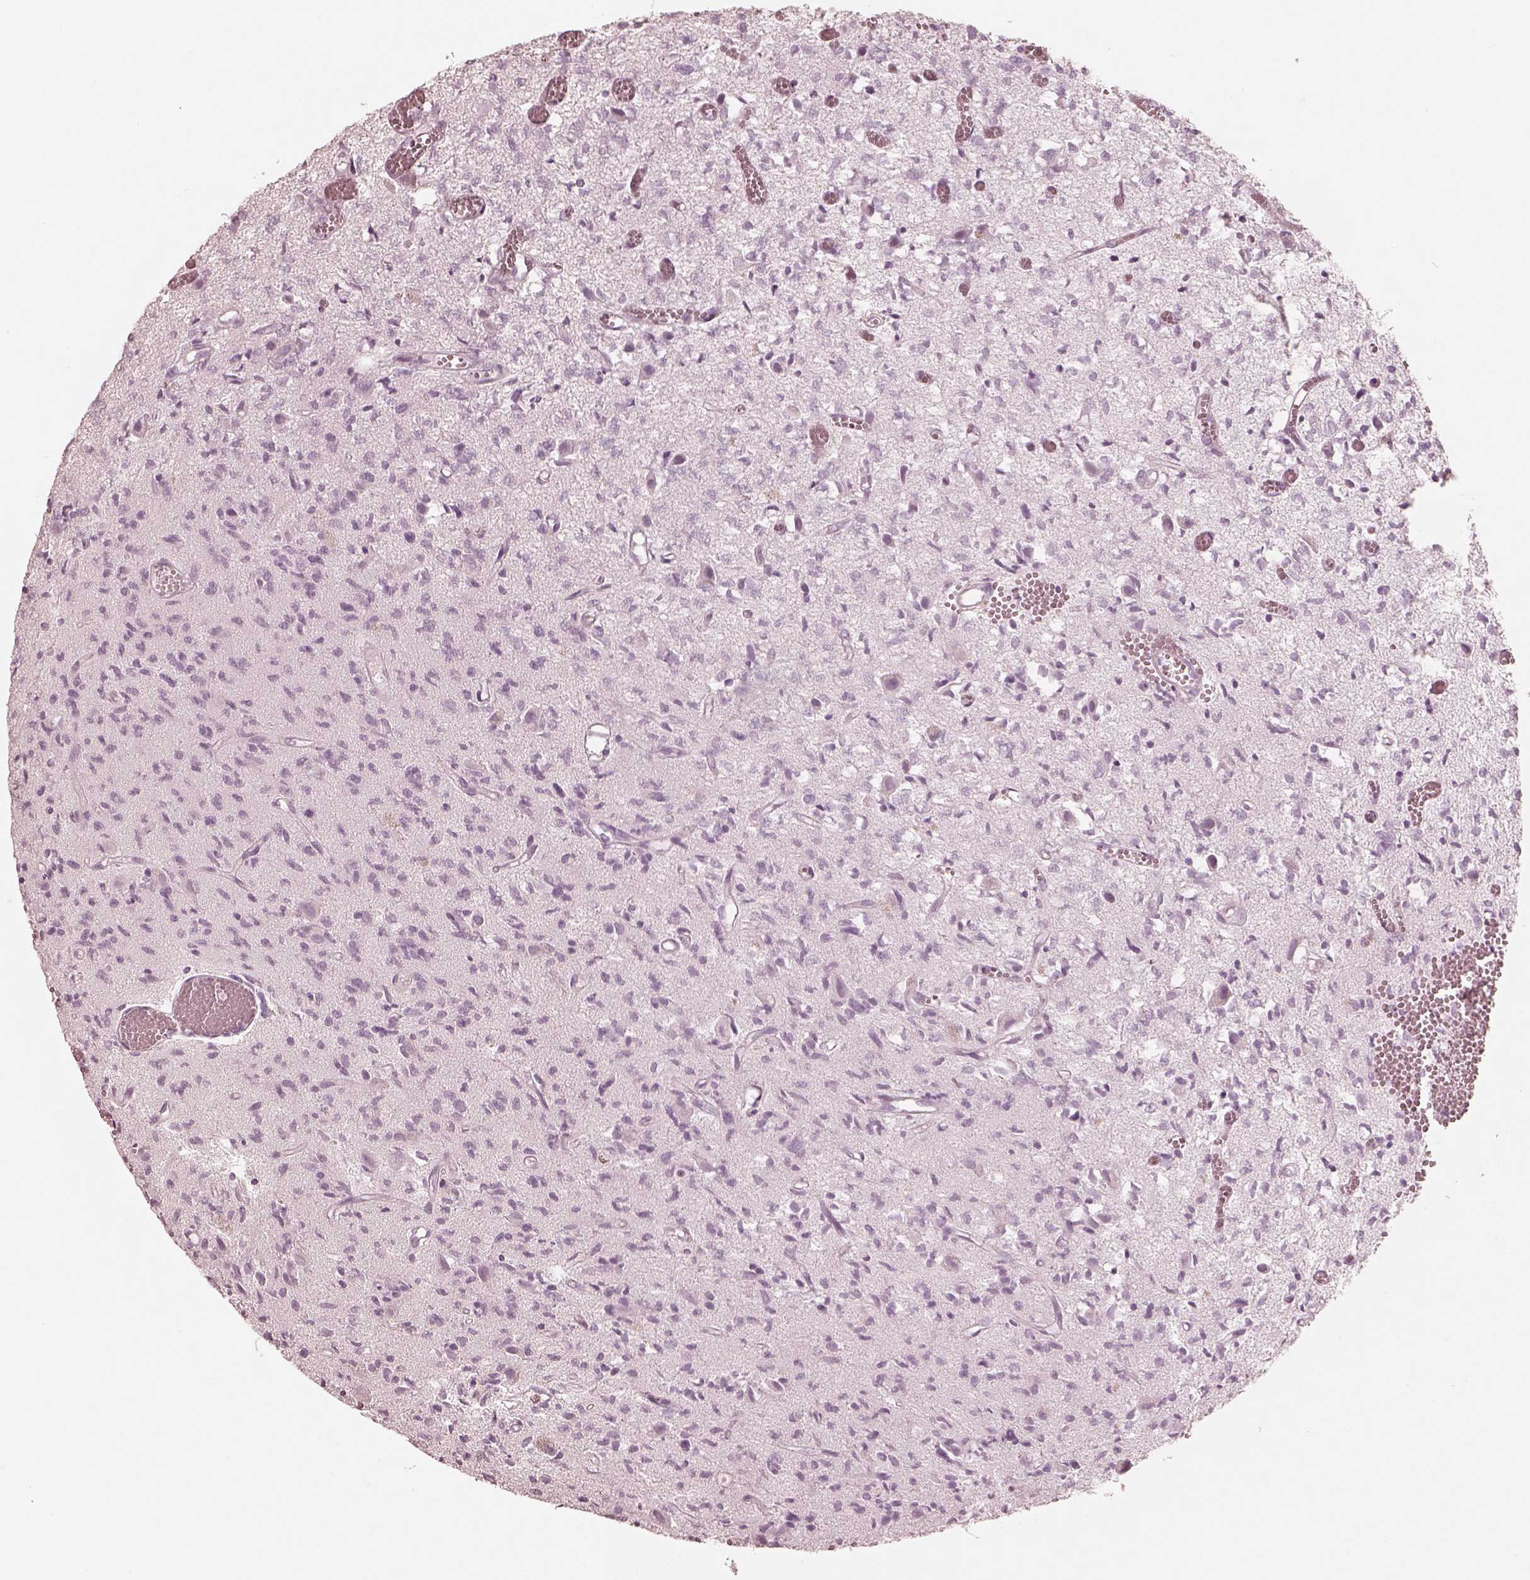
{"staining": {"intensity": "negative", "quantity": "none", "location": "none"}, "tissue": "glioma", "cell_type": "Tumor cells", "image_type": "cancer", "snomed": [{"axis": "morphology", "description": "Glioma, malignant, Low grade"}, {"axis": "topography", "description": "Brain"}], "caption": "DAB (3,3'-diaminobenzidine) immunohistochemical staining of human malignant glioma (low-grade) displays no significant staining in tumor cells.", "gene": "PON3", "patient": {"sex": "male", "age": 64}}